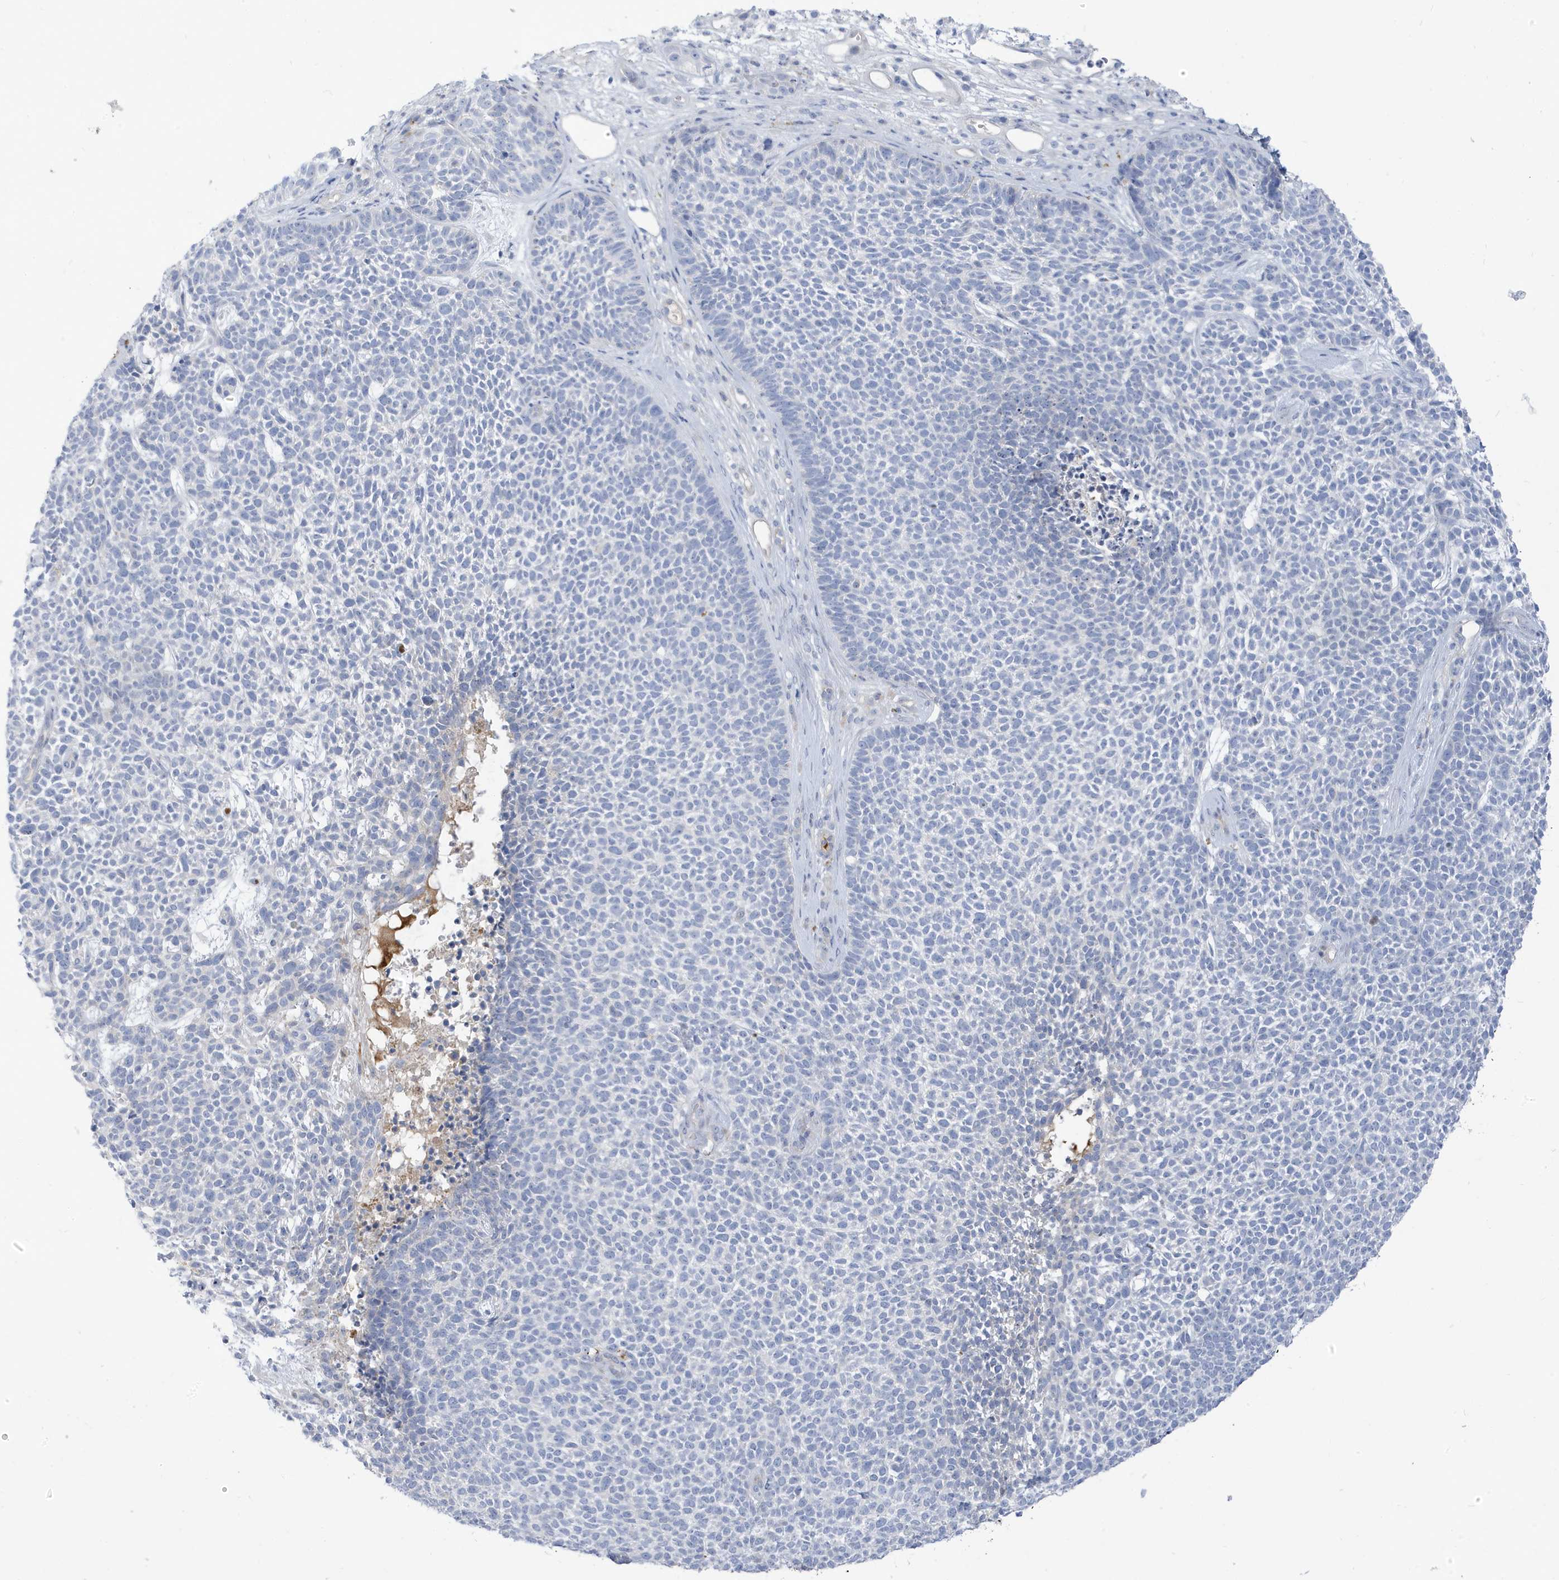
{"staining": {"intensity": "negative", "quantity": "none", "location": "none"}, "tissue": "skin cancer", "cell_type": "Tumor cells", "image_type": "cancer", "snomed": [{"axis": "morphology", "description": "Basal cell carcinoma"}, {"axis": "topography", "description": "Skin"}], "caption": "Tumor cells show no significant protein expression in basal cell carcinoma (skin).", "gene": "ATP13A5", "patient": {"sex": "female", "age": 84}}